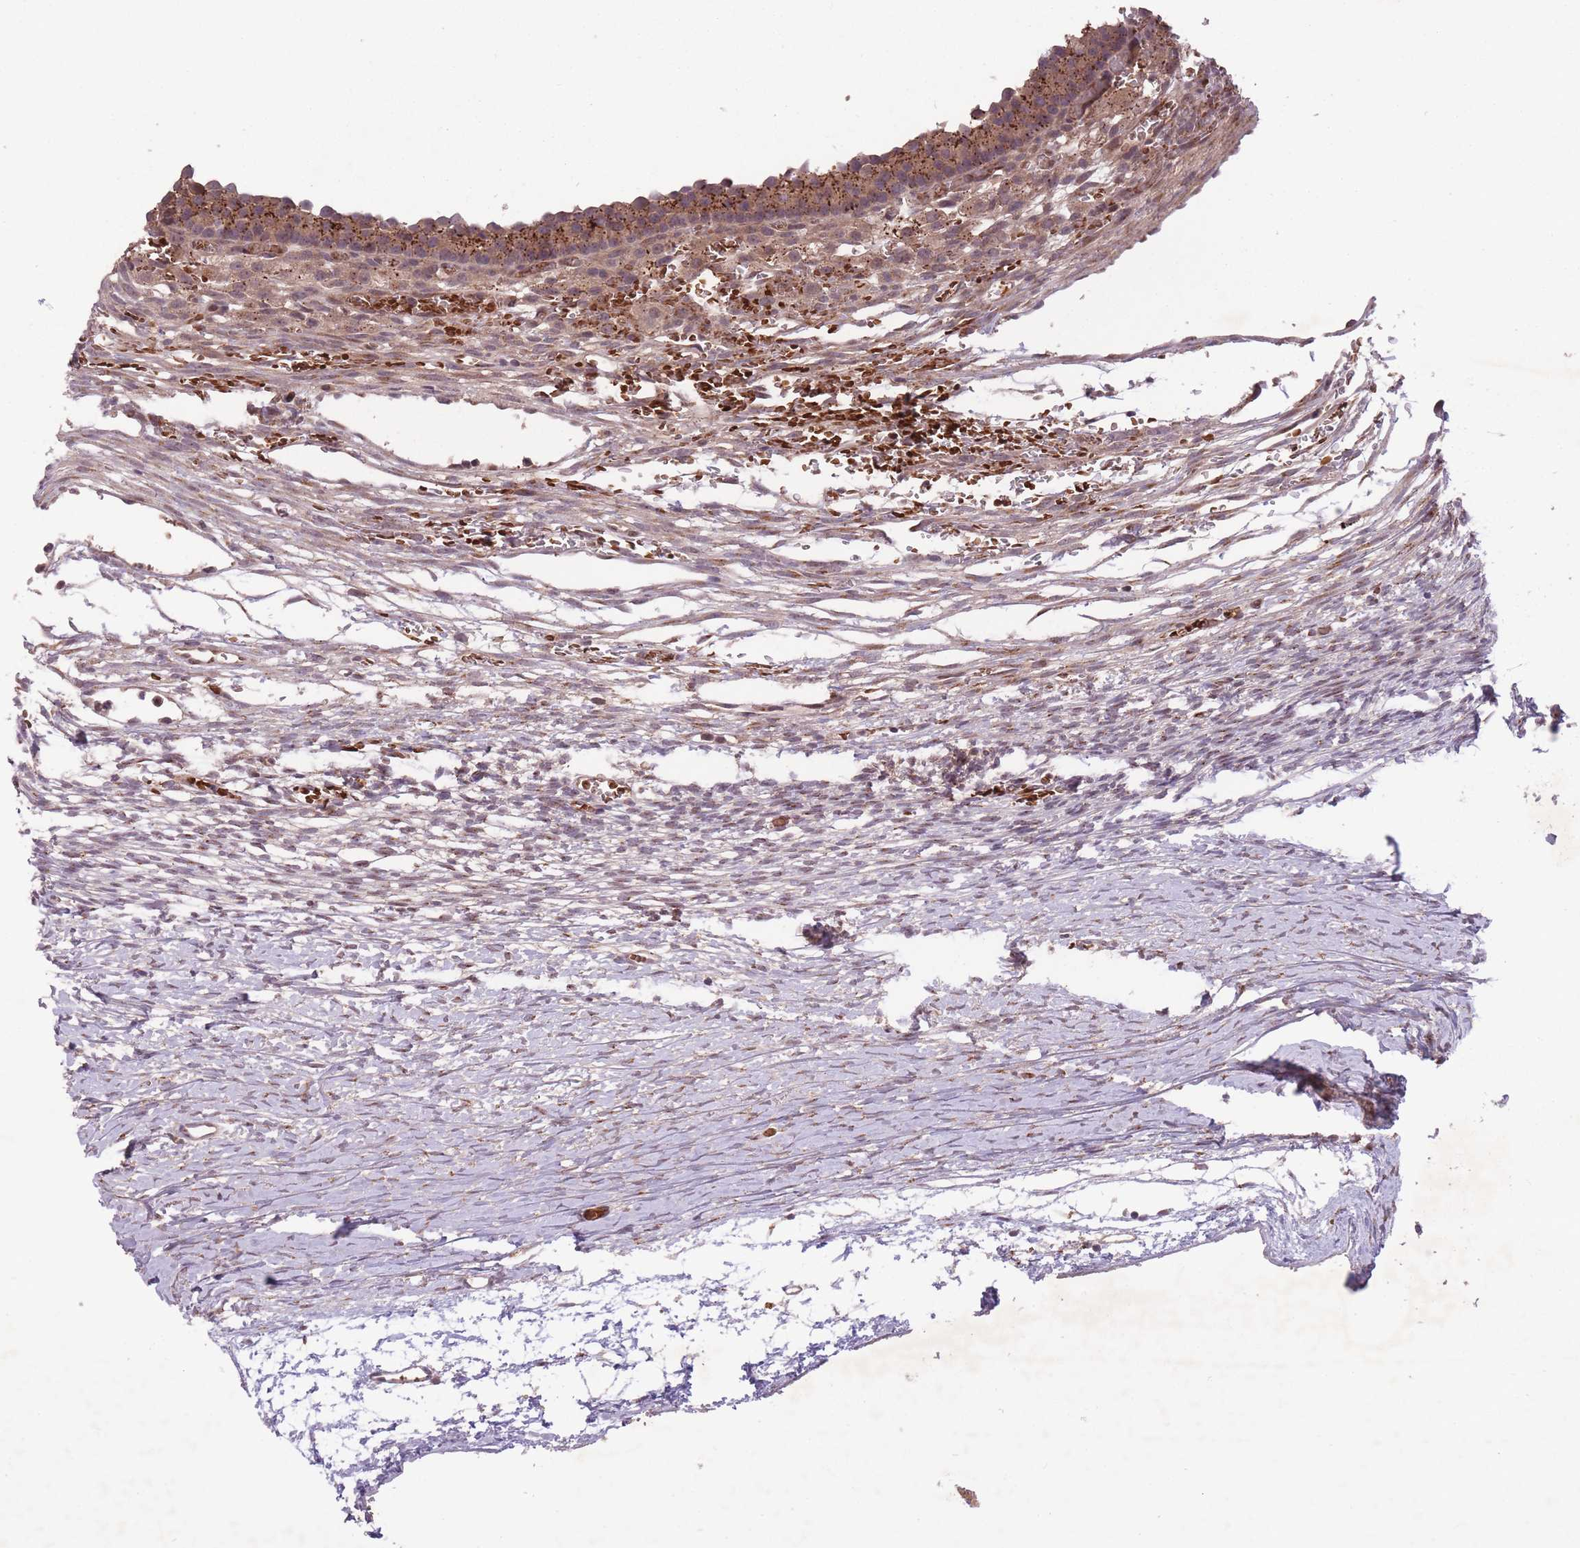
{"staining": {"intensity": "strong", "quantity": ">75%", "location": "cytoplasmic/membranous"}, "tissue": "ovary", "cell_type": "Follicle cells", "image_type": "normal", "snomed": [{"axis": "morphology", "description": "Normal tissue, NOS"}, {"axis": "topography", "description": "Ovary"}], "caption": "Protein staining of normal ovary reveals strong cytoplasmic/membranous positivity in approximately >75% of follicle cells. The staining is performed using DAB brown chromogen to label protein expression. The nuclei are counter-stained blue using hematoxylin.", "gene": "SECTM1", "patient": {"sex": "female", "age": 39}}